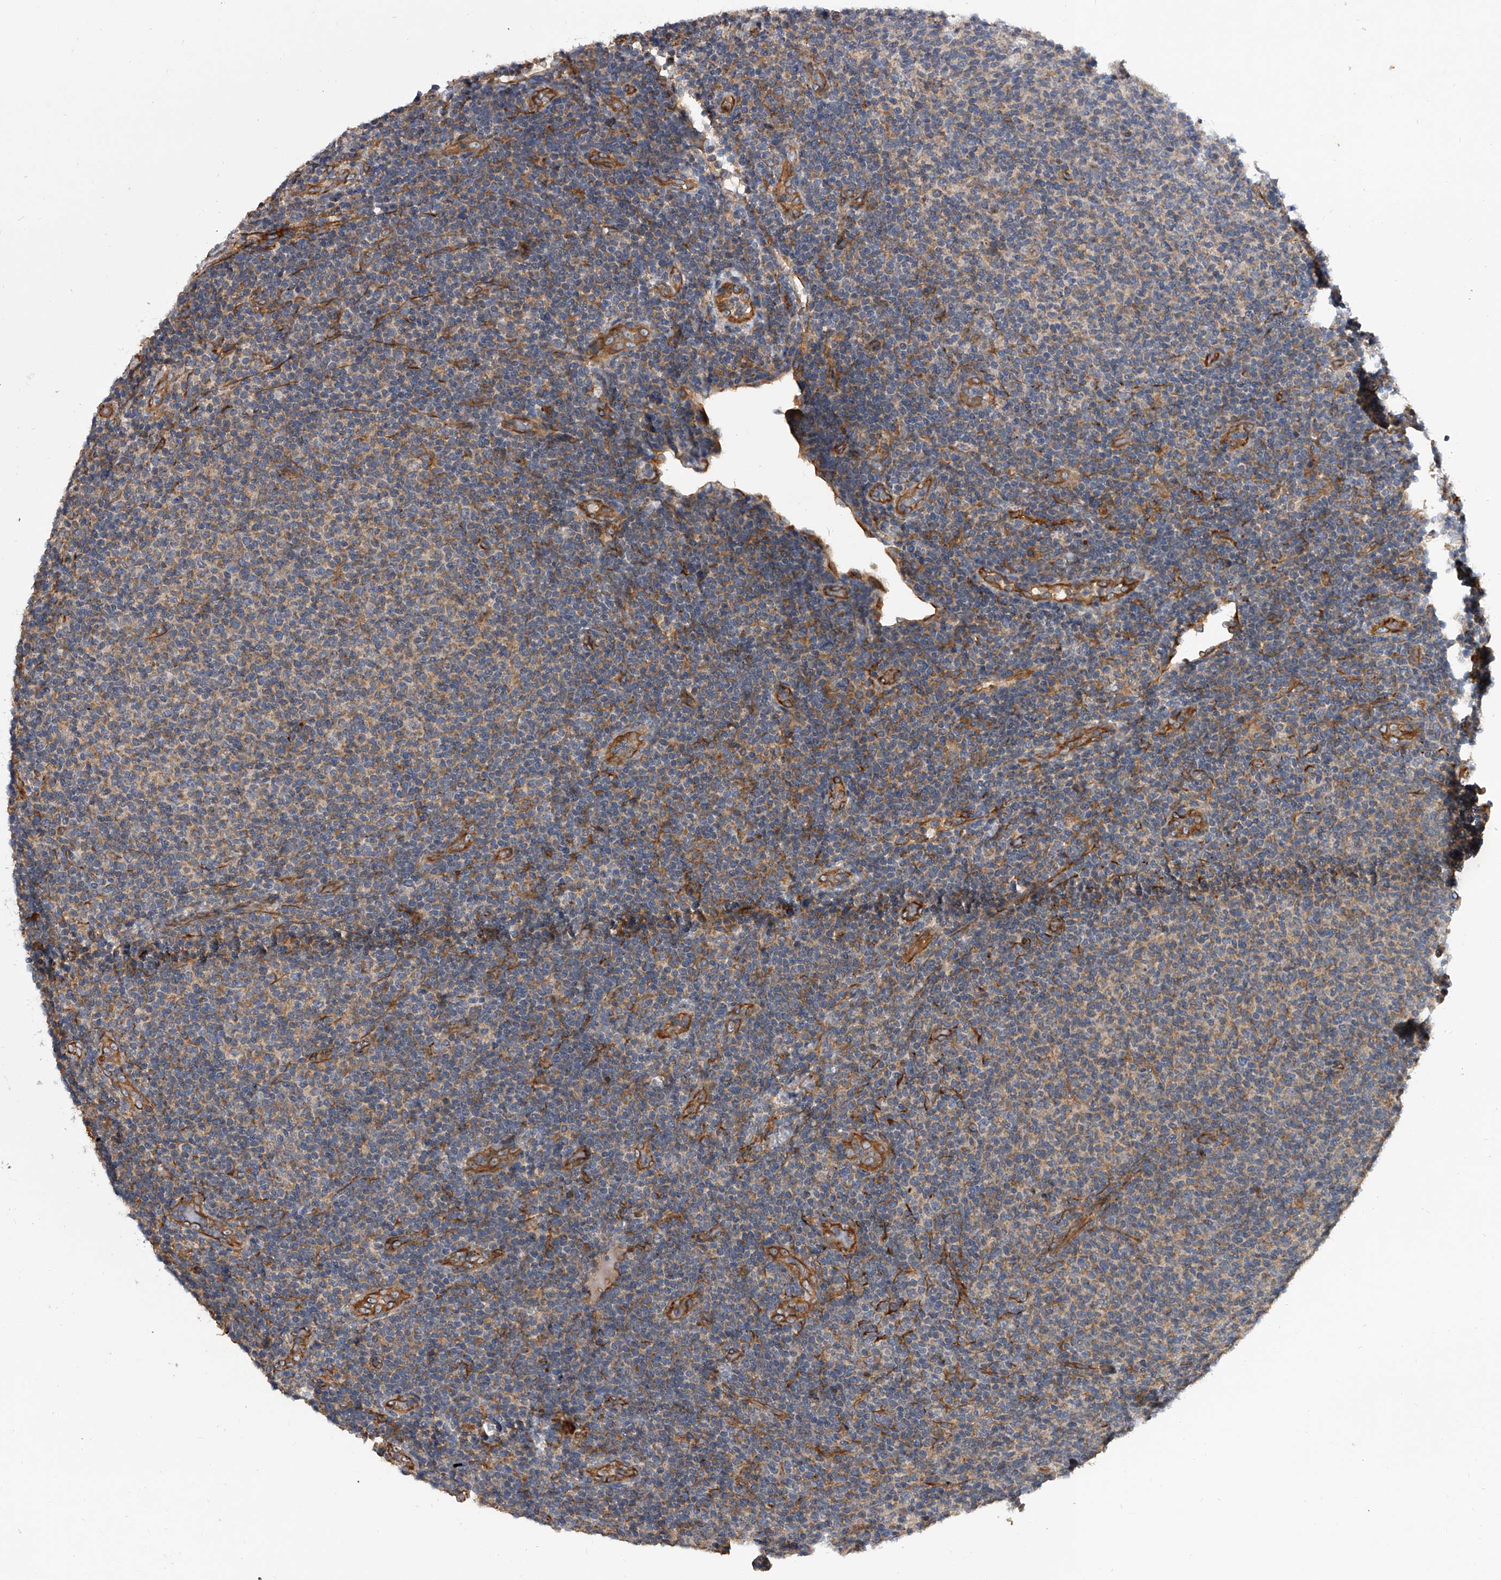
{"staining": {"intensity": "negative", "quantity": "none", "location": "none"}, "tissue": "lymphoma", "cell_type": "Tumor cells", "image_type": "cancer", "snomed": [{"axis": "morphology", "description": "Malignant lymphoma, non-Hodgkin's type, Low grade"}, {"axis": "topography", "description": "Lymph node"}], "caption": "DAB (3,3'-diaminobenzidine) immunohistochemical staining of human low-grade malignant lymphoma, non-Hodgkin's type demonstrates no significant expression in tumor cells. (Stains: DAB (3,3'-diaminobenzidine) immunohistochemistry with hematoxylin counter stain, Microscopy: brightfield microscopy at high magnification).", "gene": "EXOC4", "patient": {"sex": "male", "age": 66}}